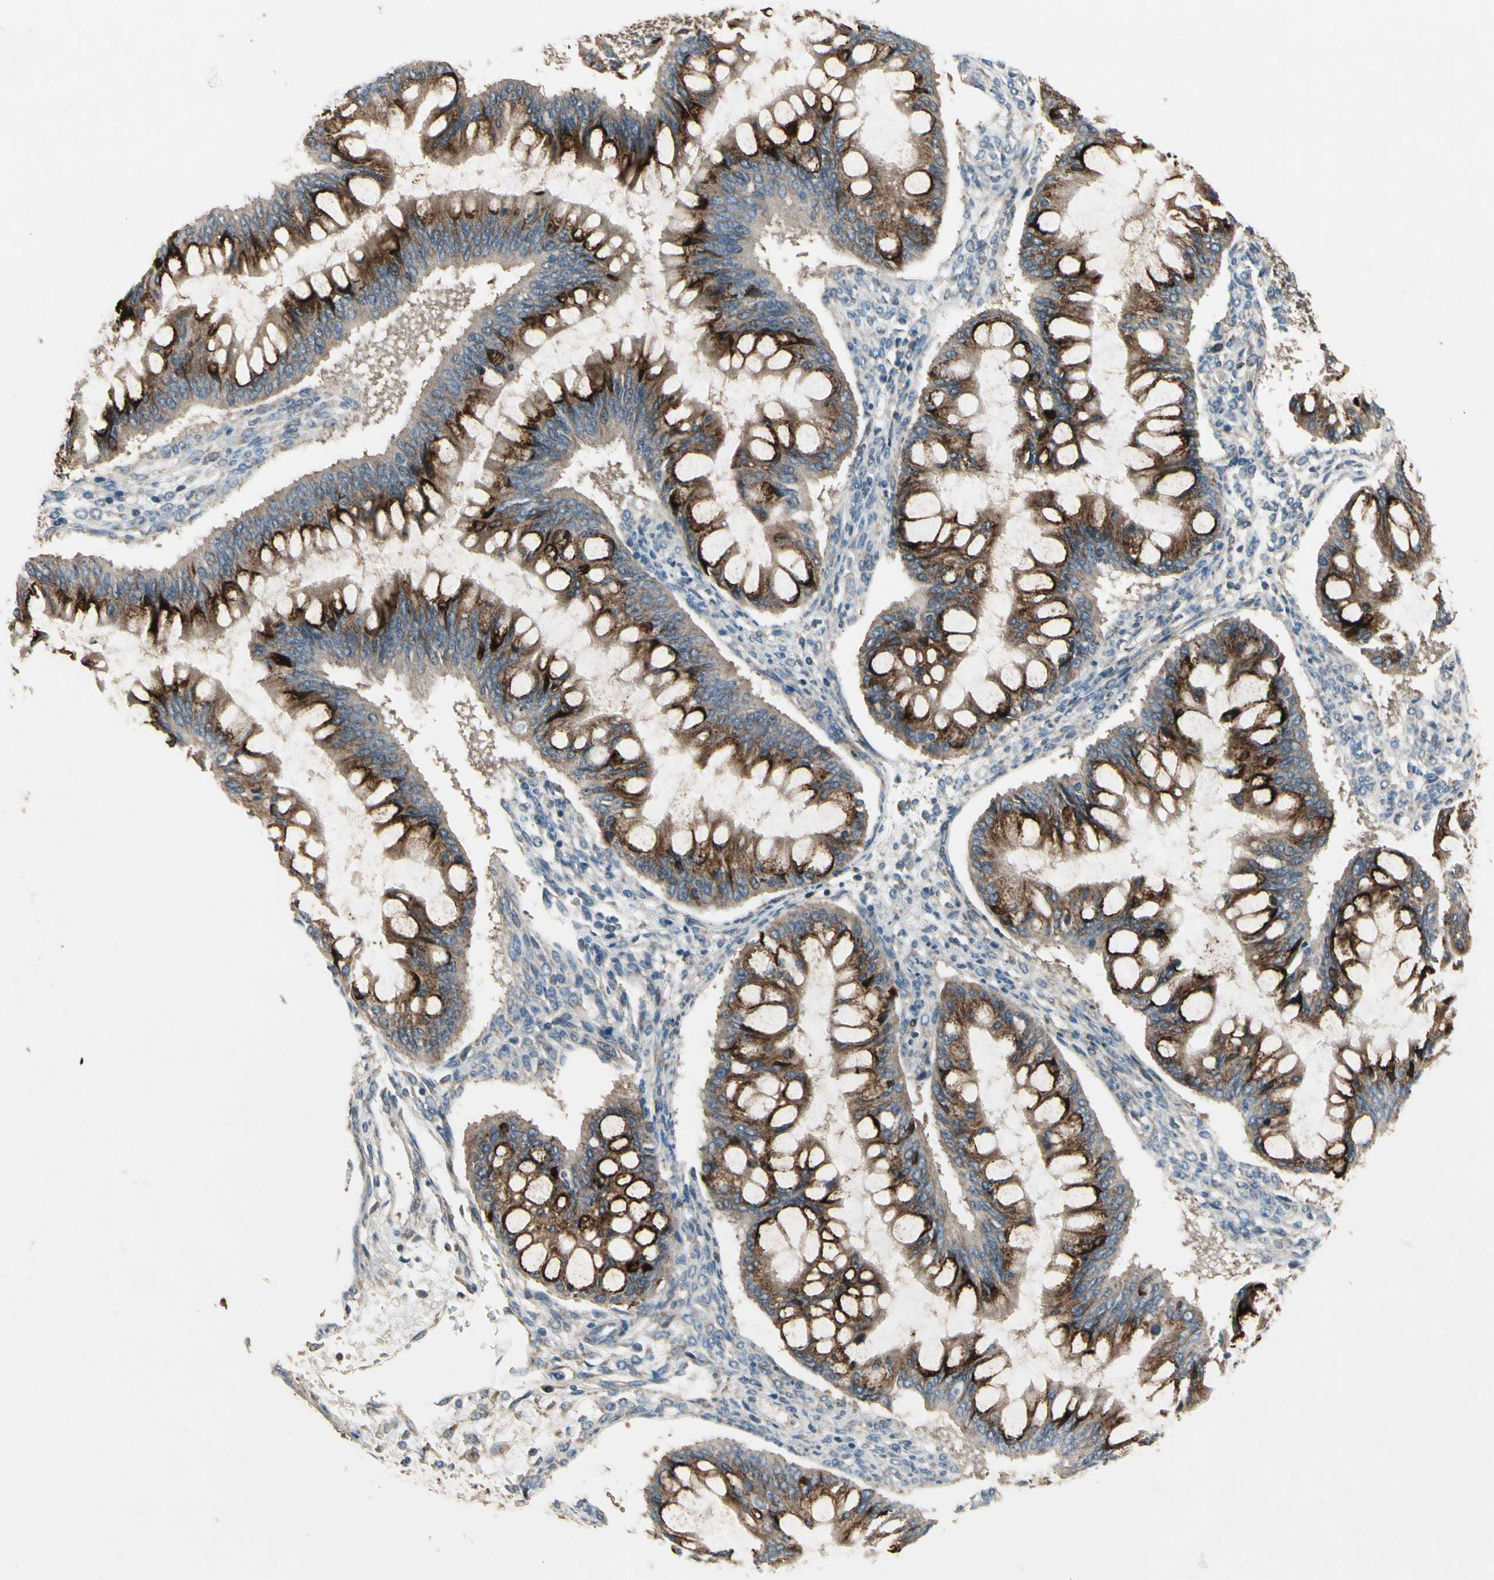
{"staining": {"intensity": "strong", "quantity": ">75%", "location": "cytoplasmic/membranous"}, "tissue": "ovarian cancer", "cell_type": "Tumor cells", "image_type": "cancer", "snomed": [{"axis": "morphology", "description": "Cystadenocarcinoma, mucinous, NOS"}, {"axis": "topography", "description": "Ovary"}], "caption": "Ovarian cancer (mucinous cystadenocarcinoma) stained for a protein (brown) shows strong cytoplasmic/membranous positive expression in about >75% of tumor cells.", "gene": "CGREF1", "patient": {"sex": "female", "age": 73}}